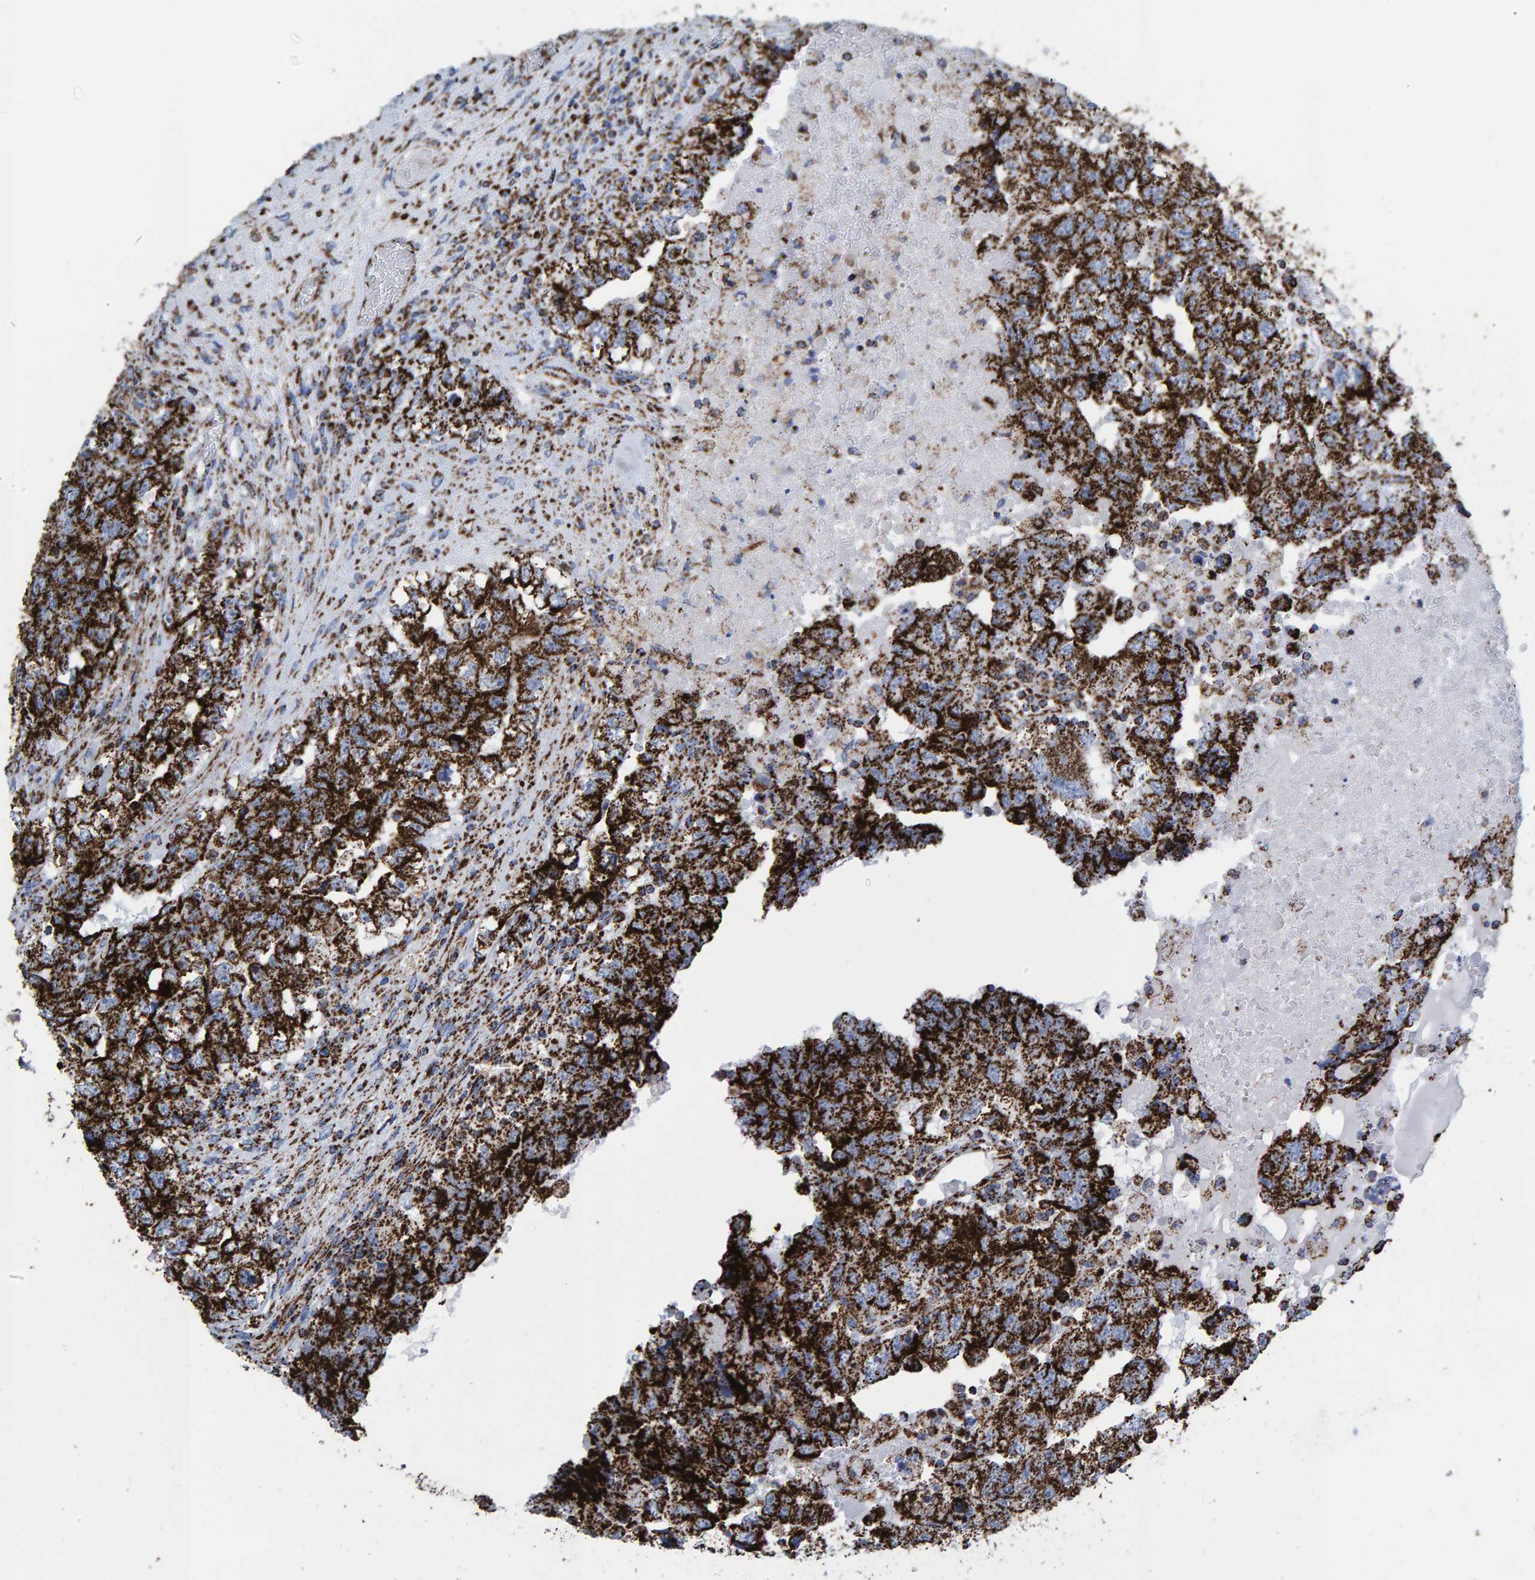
{"staining": {"intensity": "strong", "quantity": ">75%", "location": "cytoplasmic/membranous"}, "tissue": "testis cancer", "cell_type": "Tumor cells", "image_type": "cancer", "snomed": [{"axis": "morphology", "description": "Carcinoma, Embryonal, NOS"}, {"axis": "topography", "description": "Testis"}], "caption": "Strong cytoplasmic/membranous staining for a protein is present in approximately >75% of tumor cells of testis cancer using immunohistochemistry.", "gene": "ENSG00000262660", "patient": {"sex": "male", "age": 36}}